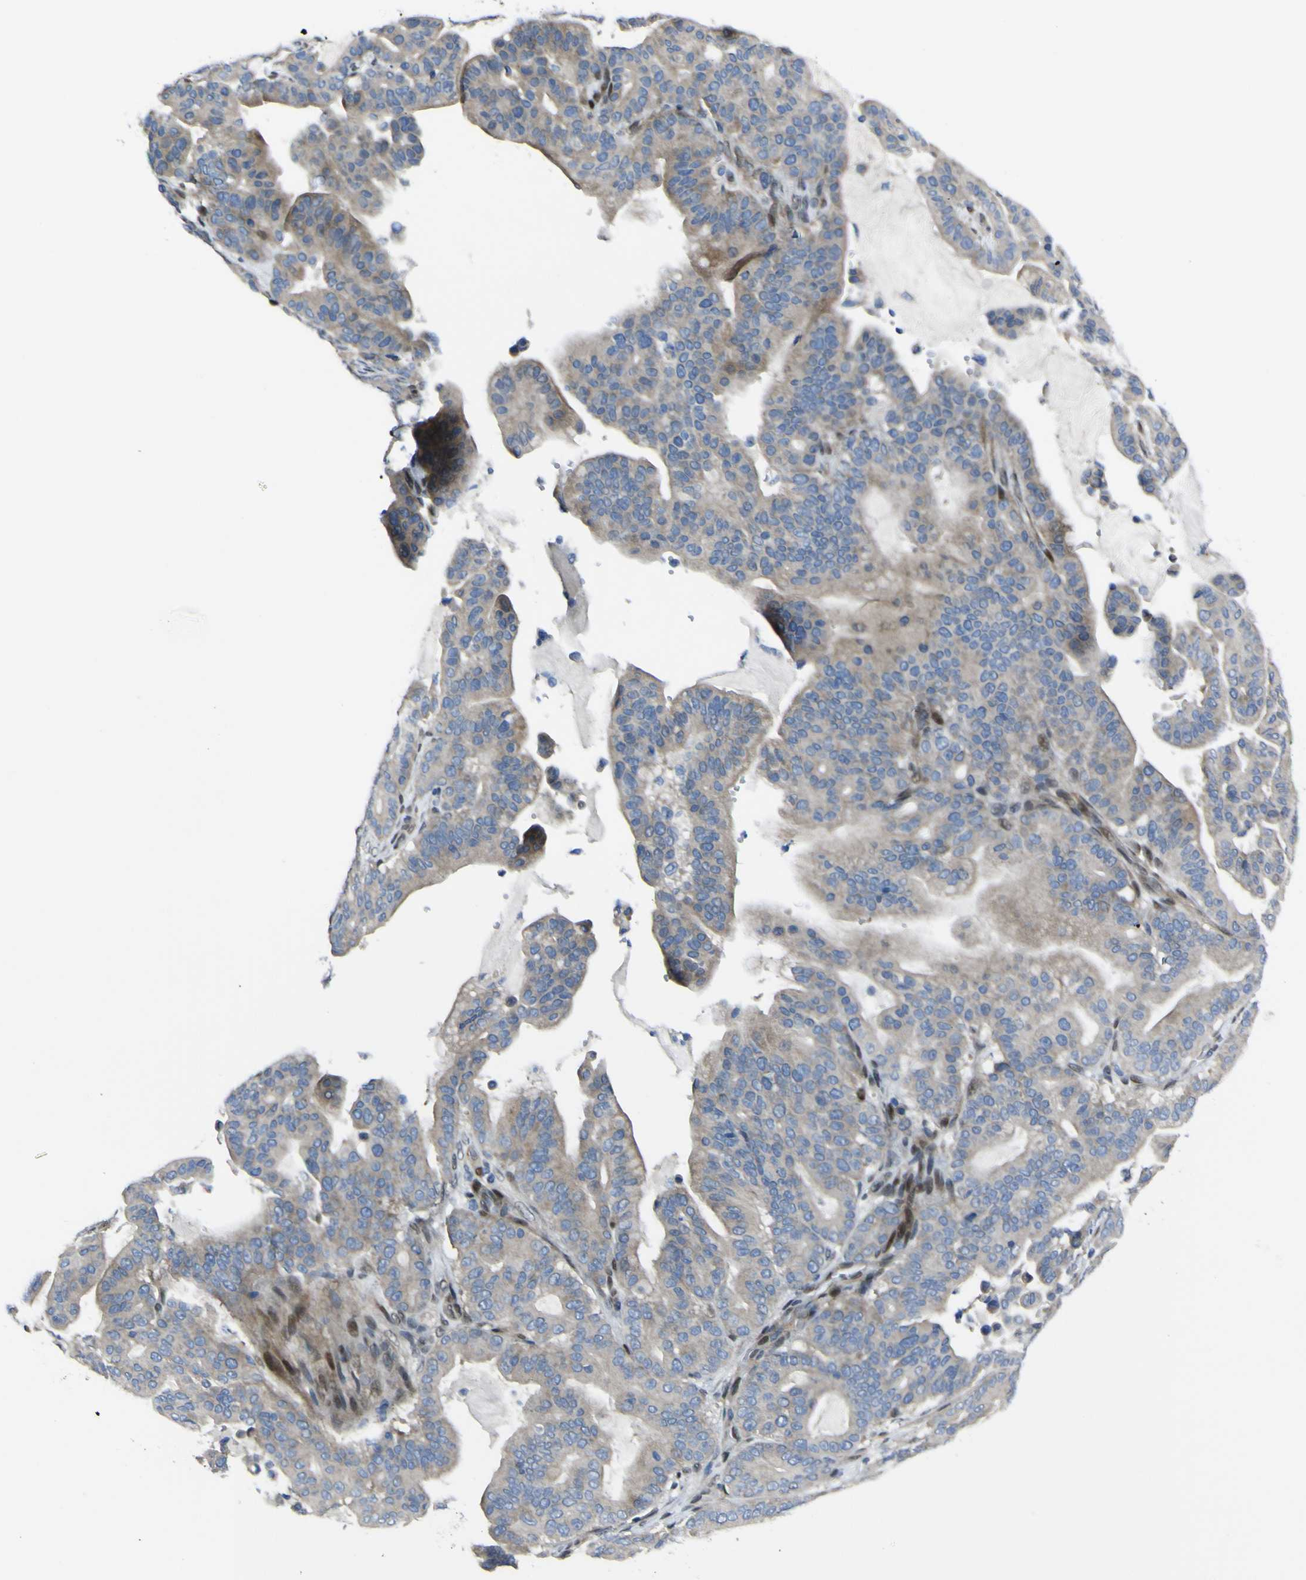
{"staining": {"intensity": "moderate", "quantity": ">75%", "location": "cytoplasmic/membranous"}, "tissue": "pancreatic cancer", "cell_type": "Tumor cells", "image_type": "cancer", "snomed": [{"axis": "morphology", "description": "Adenocarcinoma, NOS"}, {"axis": "topography", "description": "Pancreas"}], "caption": "DAB (3,3'-diaminobenzidine) immunohistochemical staining of human adenocarcinoma (pancreatic) exhibits moderate cytoplasmic/membranous protein positivity in approximately >75% of tumor cells.", "gene": "LRRN1", "patient": {"sex": "male", "age": 63}}